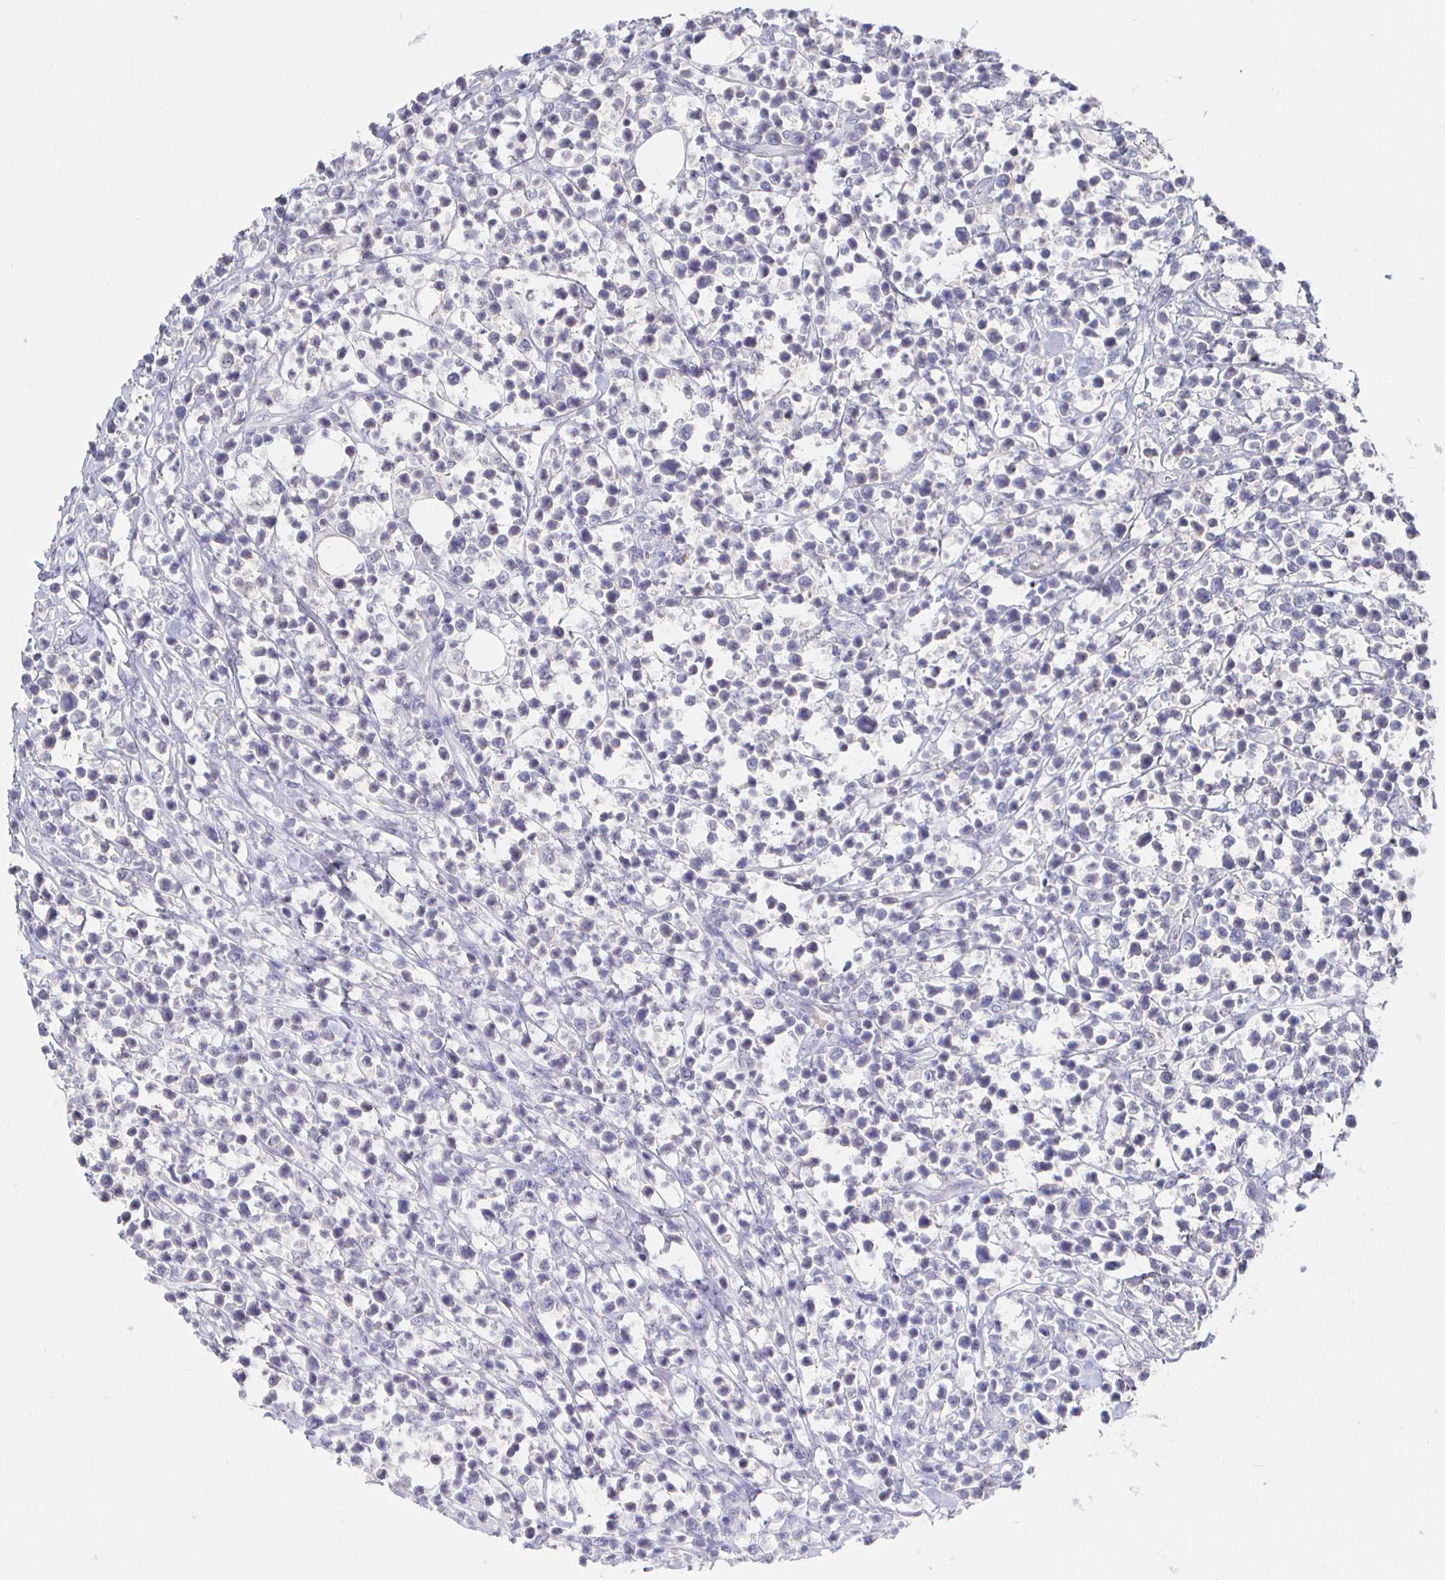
{"staining": {"intensity": "negative", "quantity": "none", "location": "none"}, "tissue": "lymphoma", "cell_type": "Tumor cells", "image_type": "cancer", "snomed": [{"axis": "morphology", "description": "Malignant lymphoma, non-Hodgkin's type, Low grade"}, {"axis": "topography", "description": "Lymph node"}], "caption": "Tumor cells show no significant protein staining in malignant lymphoma, non-Hodgkin's type (low-grade). (Immunohistochemistry (ihc), brightfield microscopy, high magnification).", "gene": "LRRC23", "patient": {"sex": "male", "age": 60}}